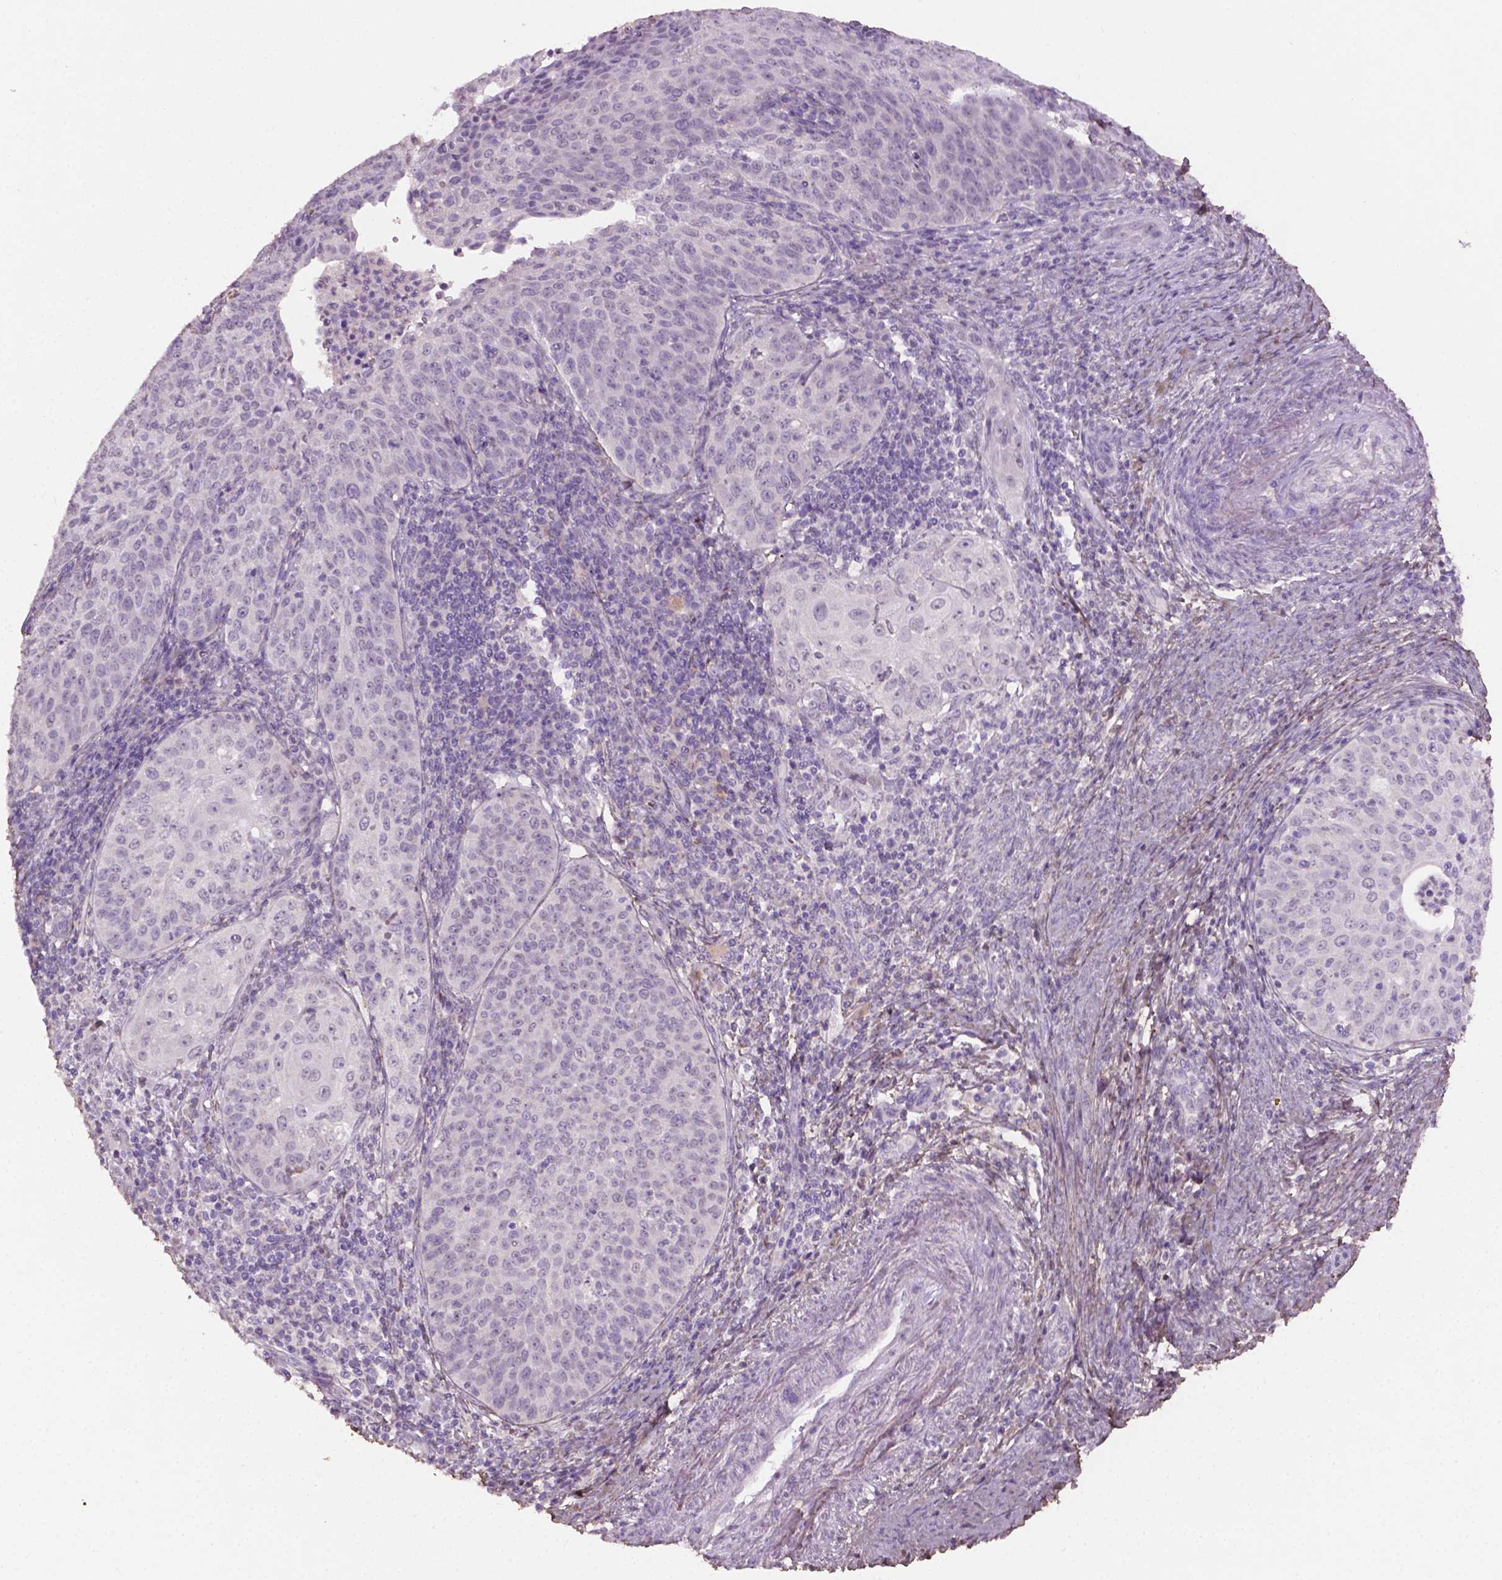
{"staining": {"intensity": "negative", "quantity": "none", "location": "none"}, "tissue": "cervical cancer", "cell_type": "Tumor cells", "image_type": "cancer", "snomed": [{"axis": "morphology", "description": "Squamous cell carcinoma, NOS"}, {"axis": "topography", "description": "Cervix"}], "caption": "Immunohistochemistry micrograph of neoplastic tissue: human cervical cancer stained with DAB exhibits no significant protein staining in tumor cells.", "gene": "DLG2", "patient": {"sex": "female", "age": 30}}